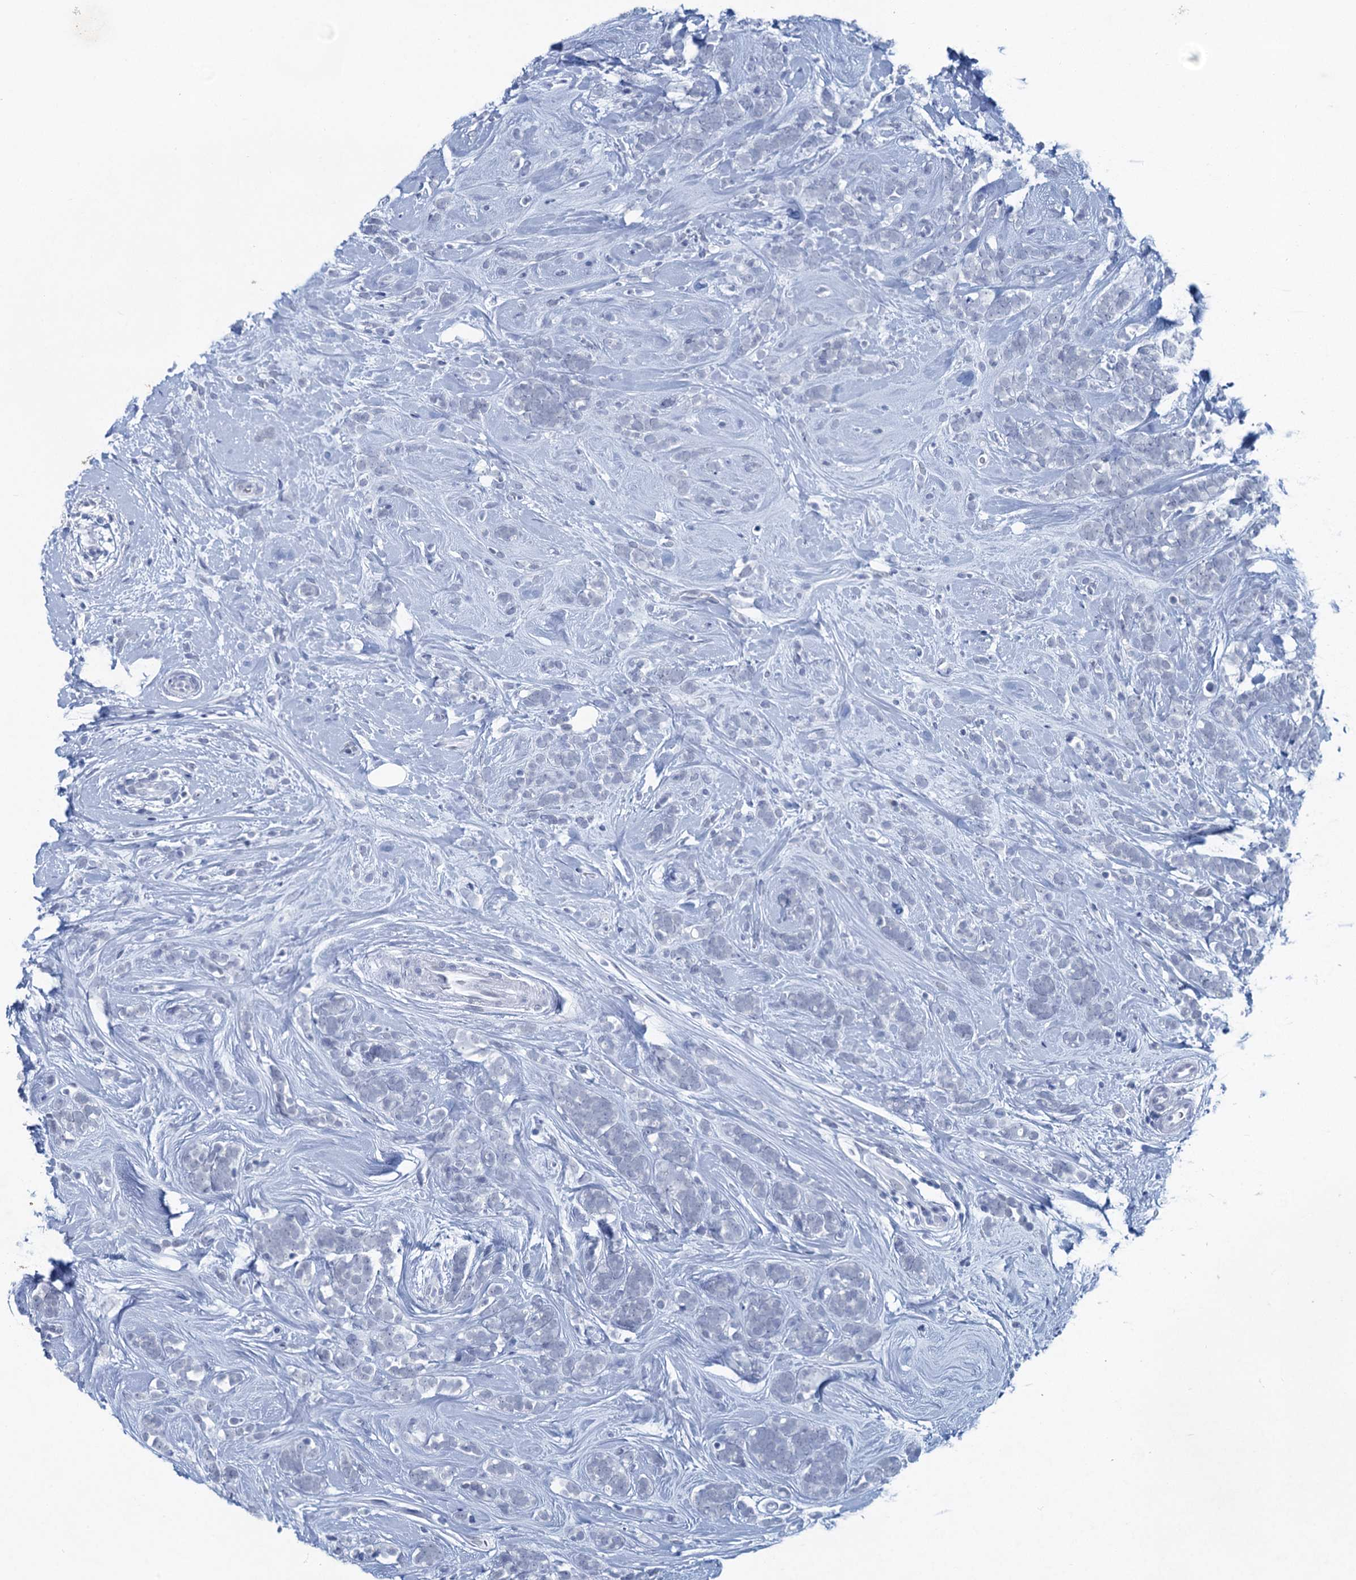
{"staining": {"intensity": "negative", "quantity": "none", "location": "none"}, "tissue": "breast cancer", "cell_type": "Tumor cells", "image_type": "cancer", "snomed": [{"axis": "morphology", "description": "Lobular carcinoma"}, {"axis": "topography", "description": "Breast"}], "caption": "A high-resolution photomicrograph shows IHC staining of breast cancer, which exhibits no significant expression in tumor cells.", "gene": "HAPSTR1", "patient": {"sex": "female", "age": 58}}